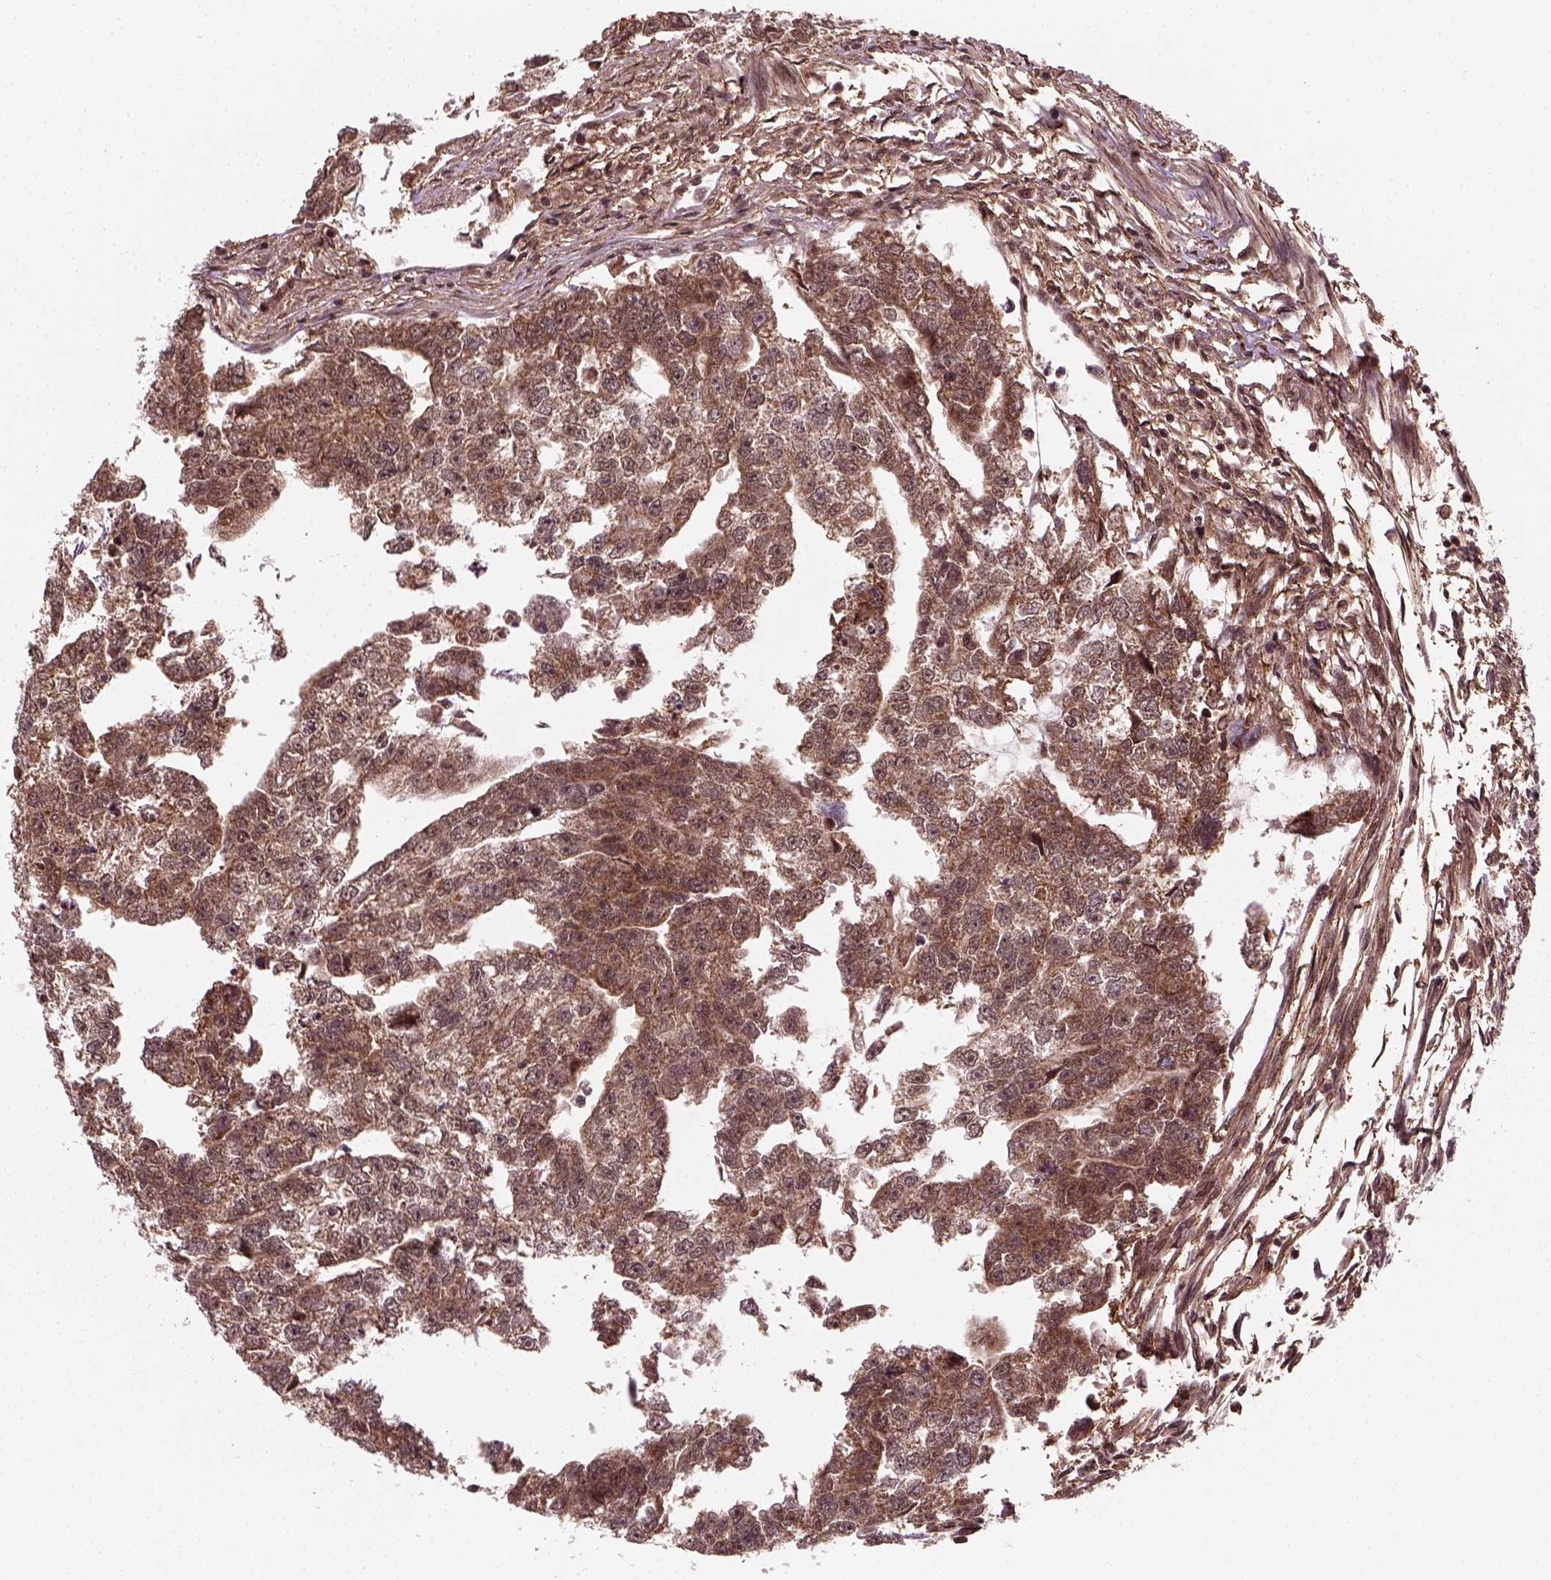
{"staining": {"intensity": "moderate", "quantity": ">75%", "location": "cytoplasmic/membranous"}, "tissue": "testis cancer", "cell_type": "Tumor cells", "image_type": "cancer", "snomed": [{"axis": "morphology", "description": "Carcinoma, Embryonal, NOS"}, {"axis": "morphology", "description": "Teratoma, malignant, NOS"}, {"axis": "topography", "description": "Testis"}], "caption": "An immunohistochemistry (IHC) micrograph of tumor tissue is shown. Protein staining in brown highlights moderate cytoplasmic/membranous positivity in testis teratoma (malignant) within tumor cells.", "gene": "NUDT9", "patient": {"sex": "male", "age": 44}}